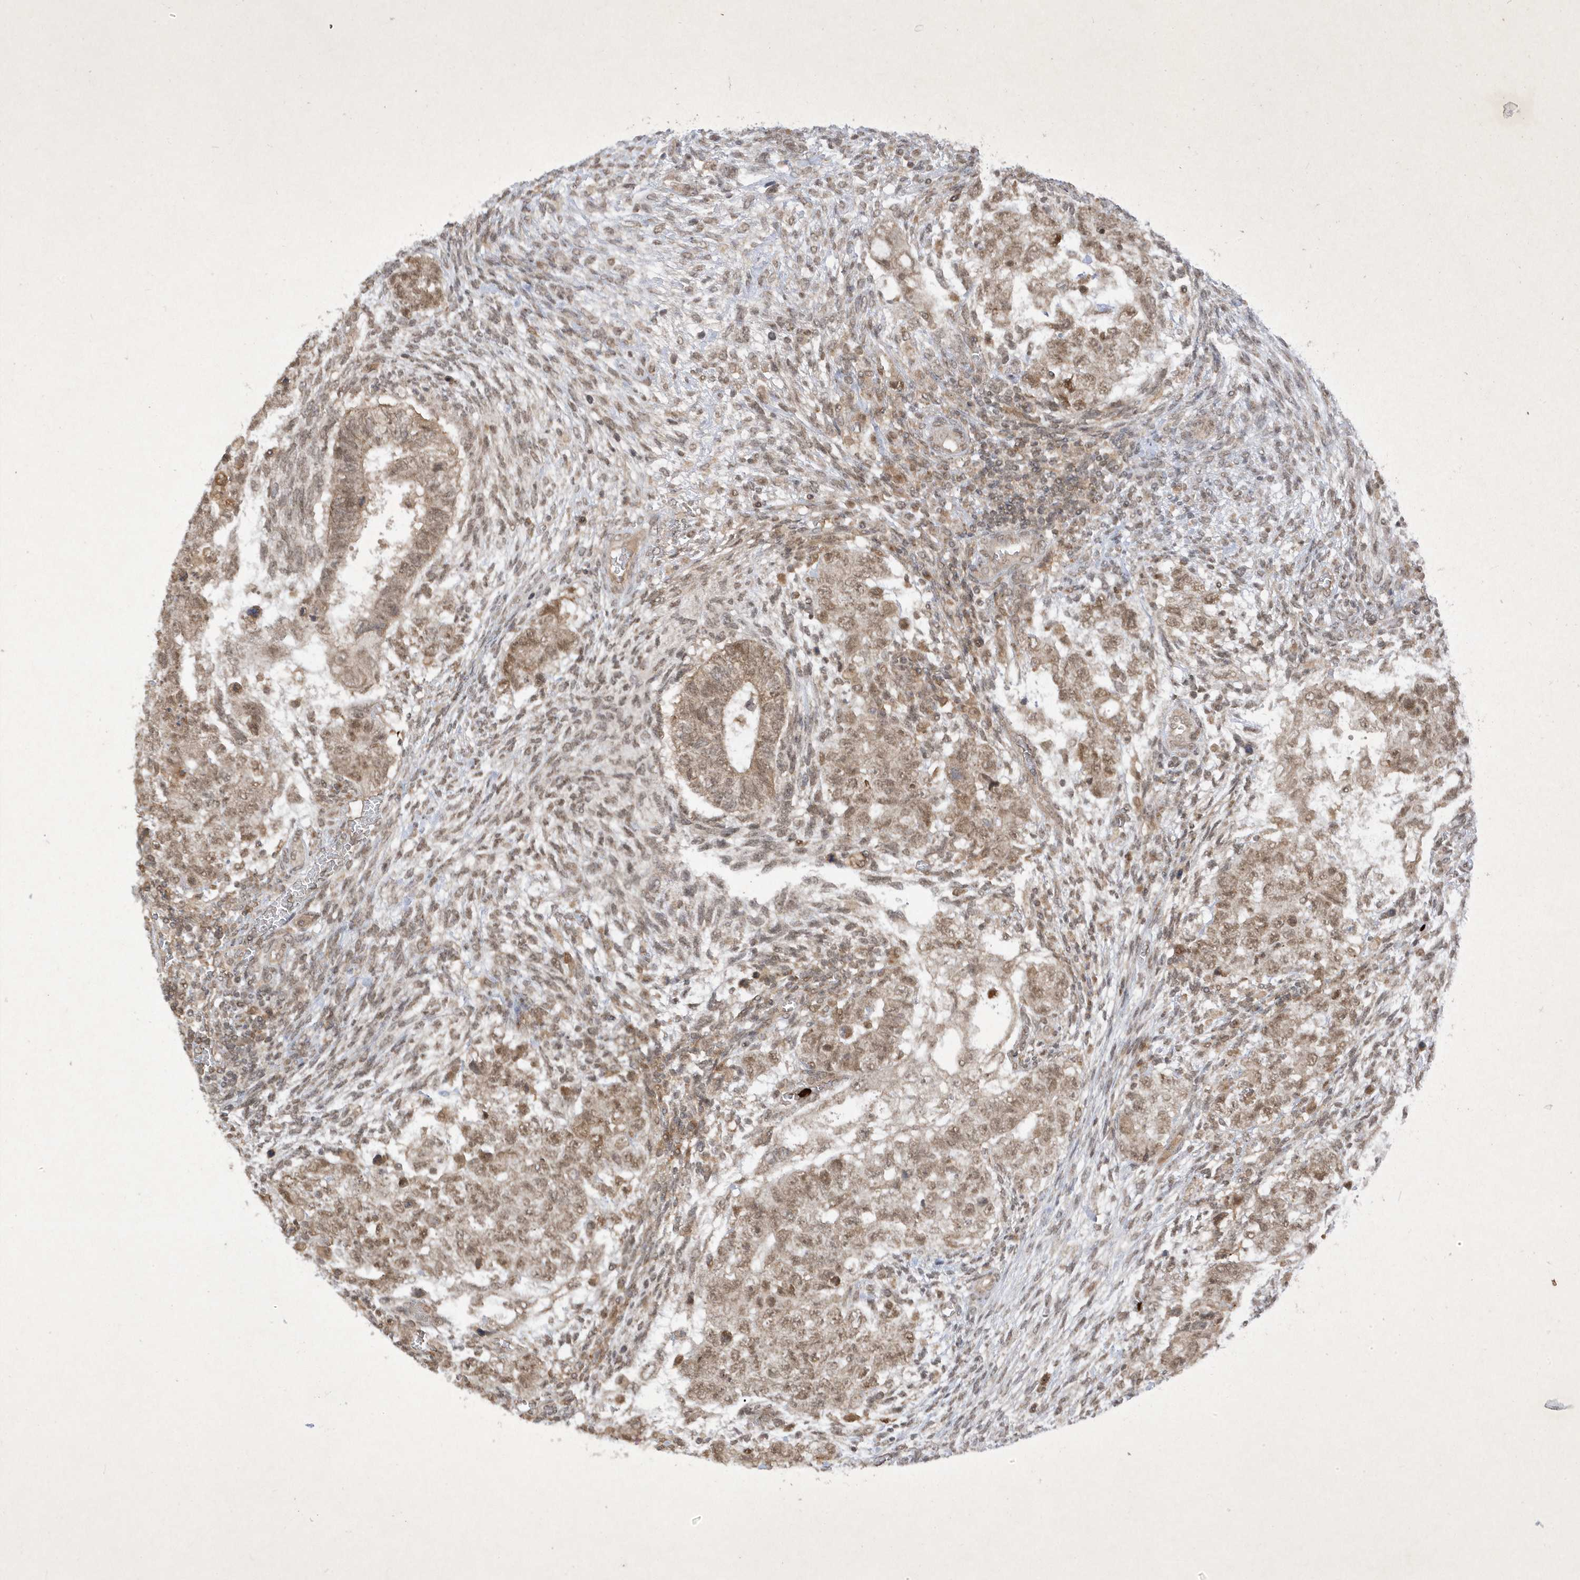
{"staining": {"intensity": "weak", "quantity": ">75%", "location": "cytoplasmic/membranous,nuclear"}, "tissue": "testis cancer", "cell_type": "Tumor cells", "image_type": "cancer", "snomed": [{"axis": "morphology", "description": "Carcinoma, Embryonal, NOS"}, {"axis": "topography", "description": "Testis"}], "caption": "A high-resolution micrograph shows IHC staining of testis embryonal carcinoma, which displays weak cytoplasmic/membranous and nuclear staining in about >75% of tumor cells.", "gene": "ZNF213", "patient": {"sex": "male", "age": 37}}